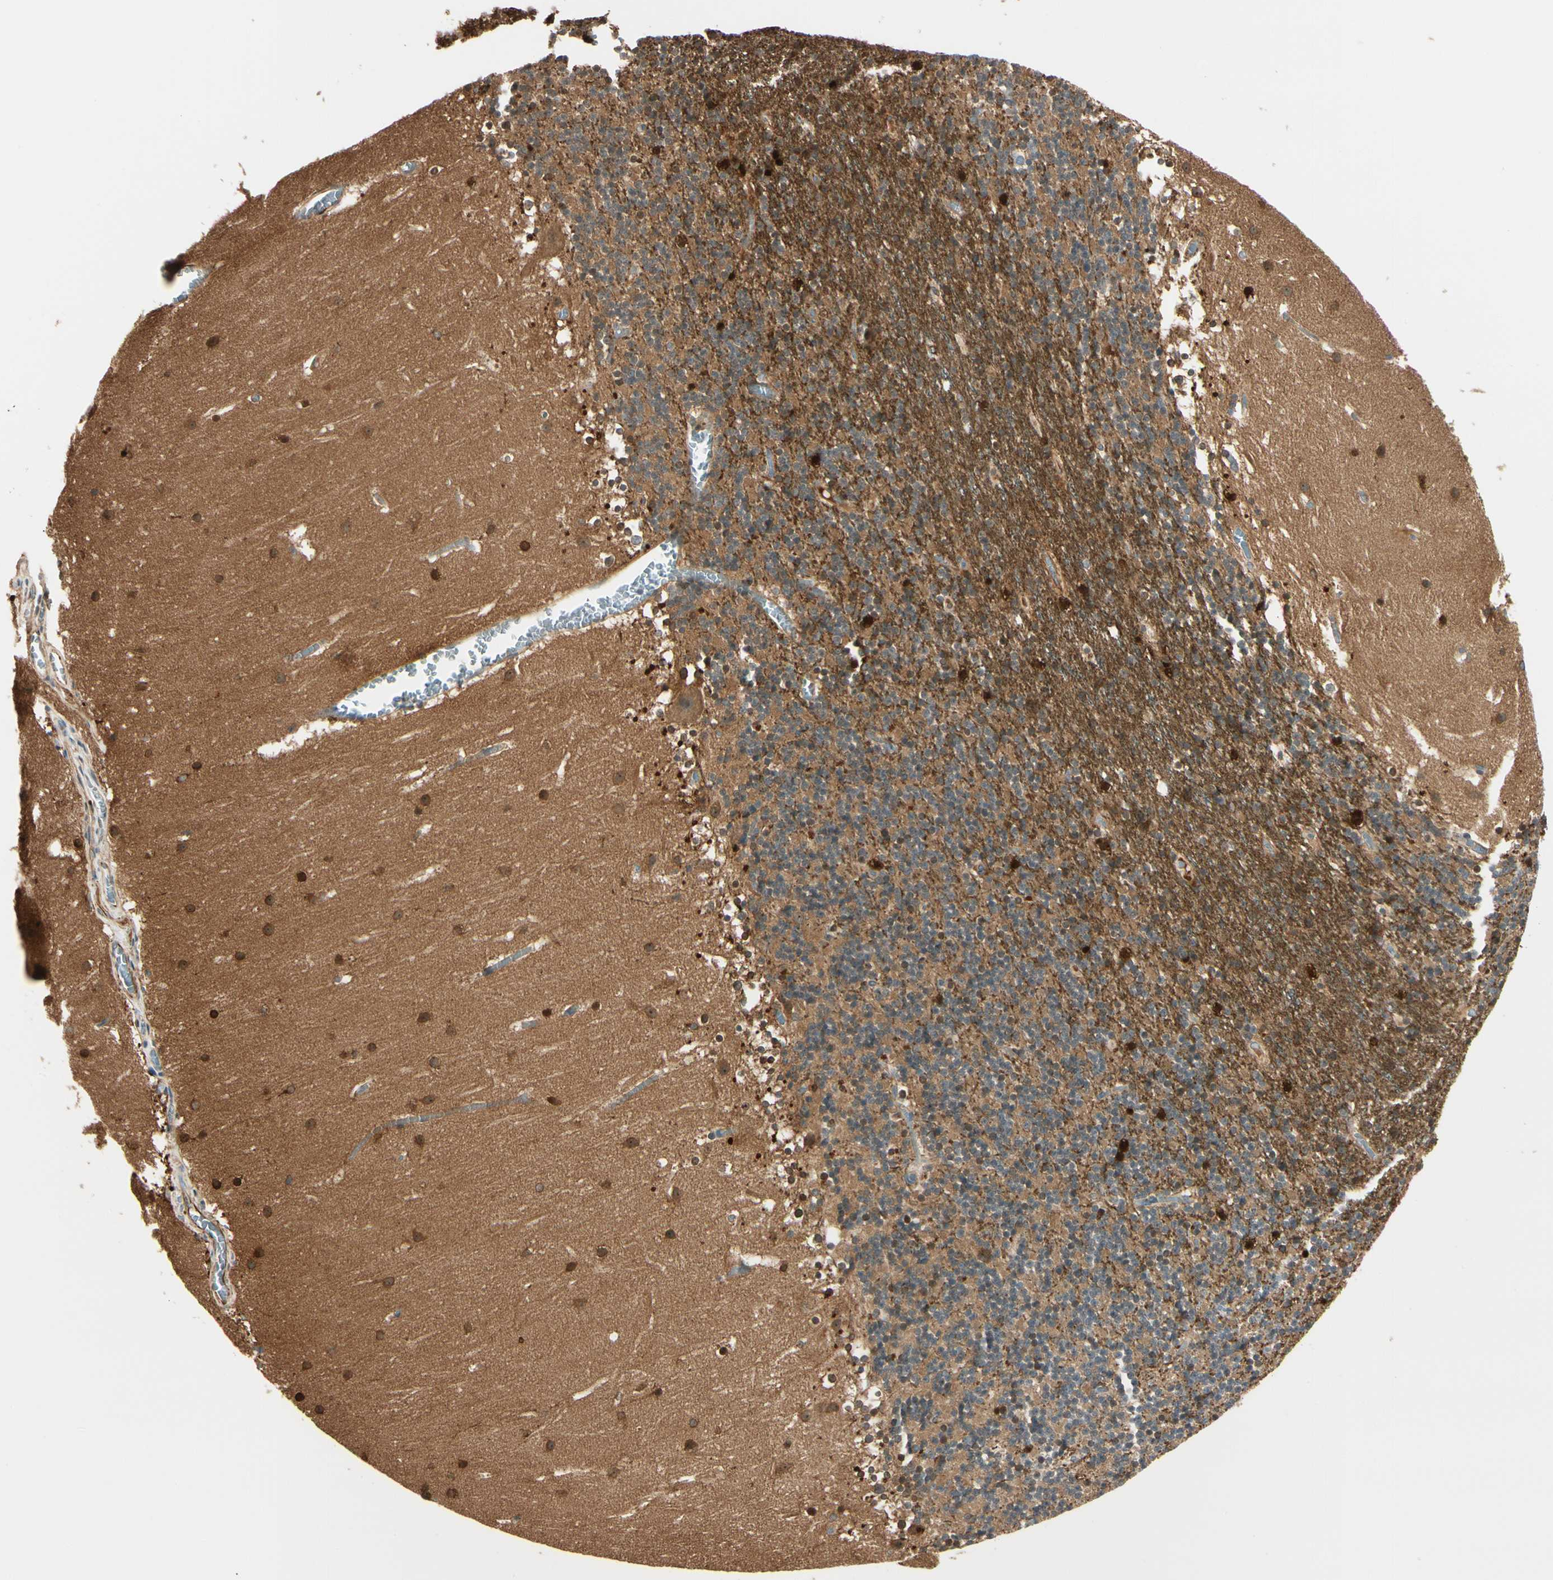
{"staining": {"intensity": "strong", "quantity": "<25%", "location": "nuclear"}, "tissue": "cerebellum", "cell_type": "Cells in granular layer", "image_type": "normal", "snomed": [{"axis": "morphology", "description": "Normal tissue, NOS"}, {"axis": "topography", "description": "Cerebellum"}], "caption": "Protein staining of normal cerebellum reveals strong nuclear expression in about <25% of cells in granular layer.", "gene": "FTH1", "patient": {"sex": "male", "age": 45}}